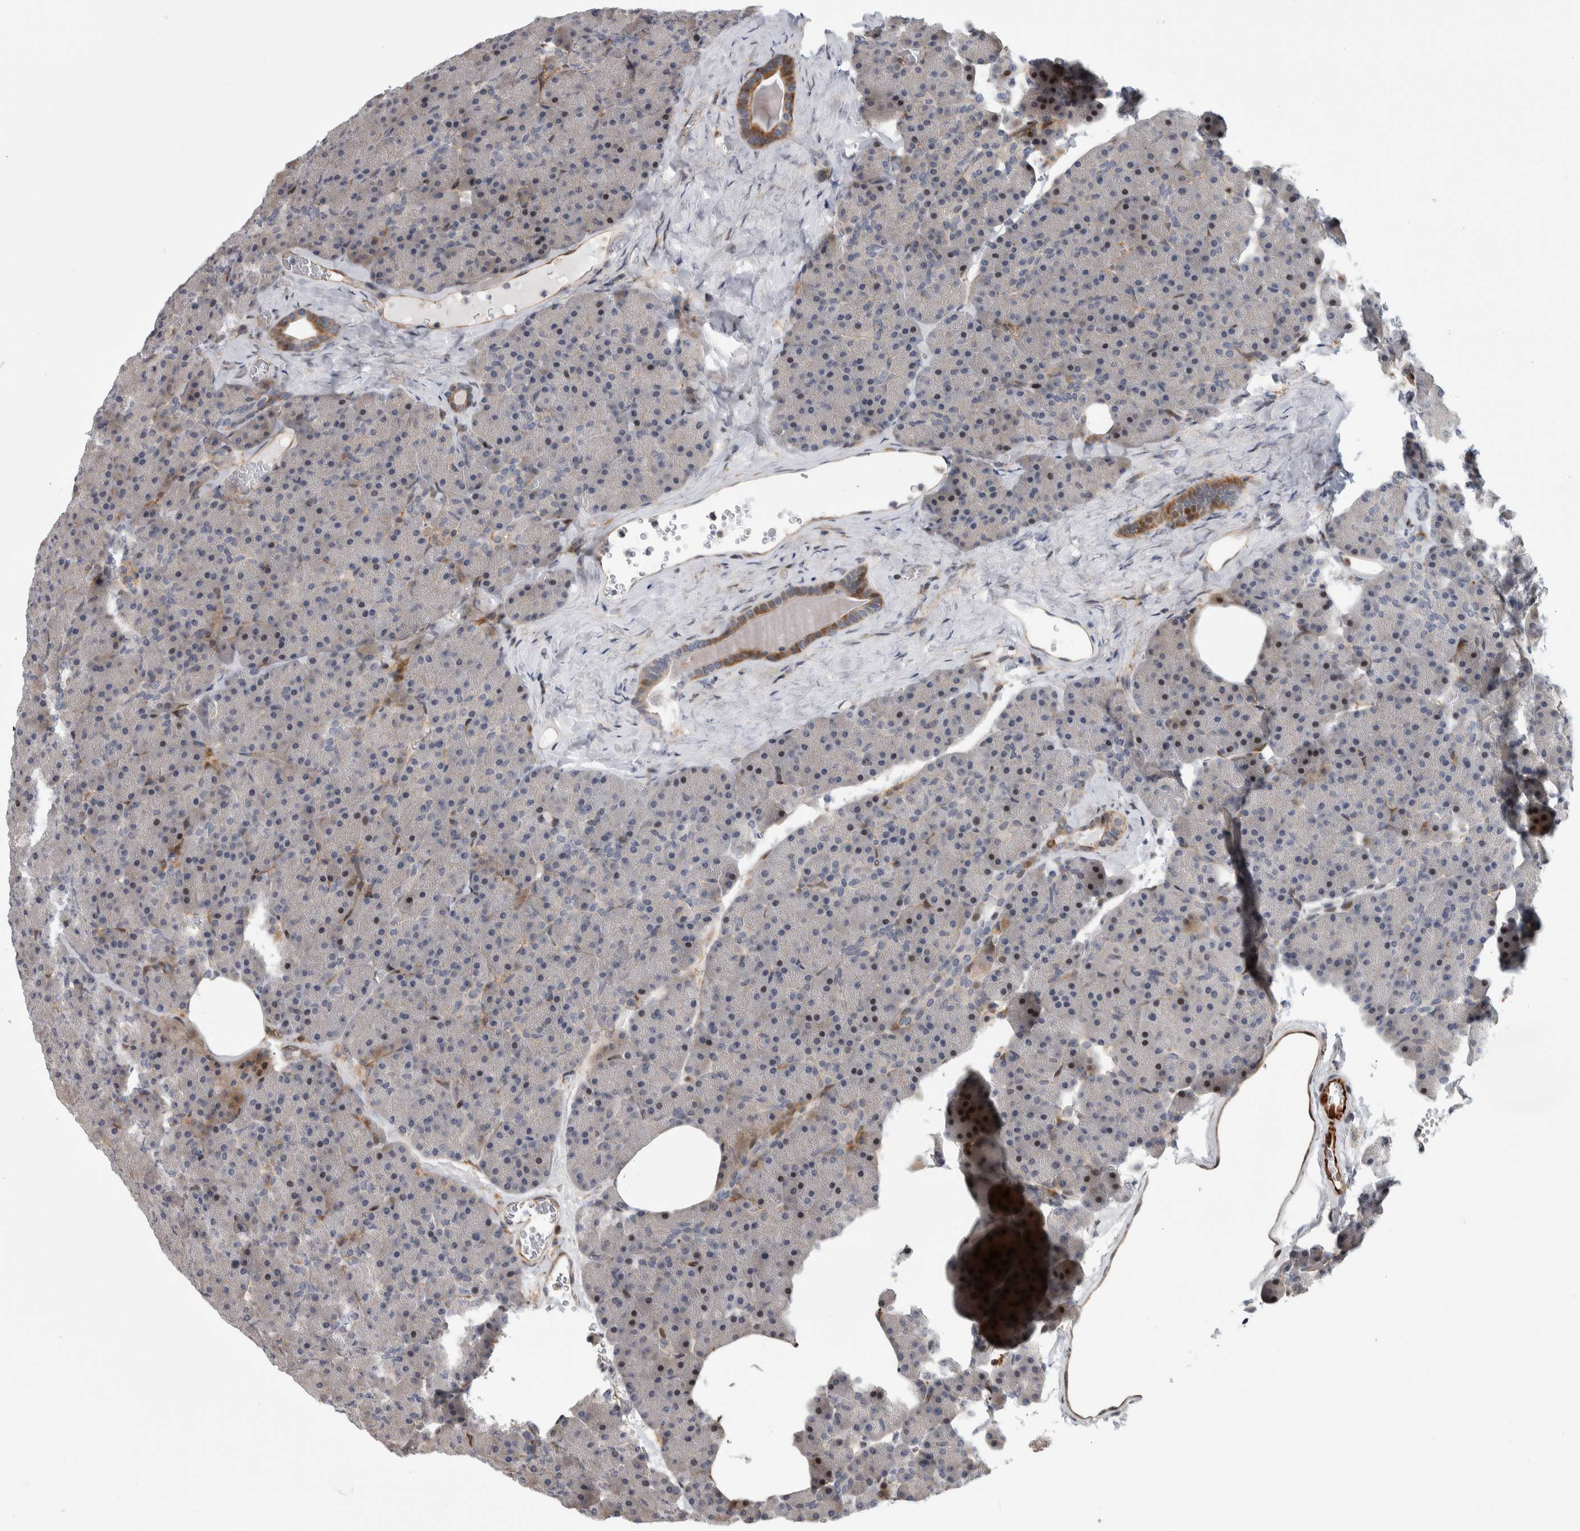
{"staining": {"intensity": "moderate", "quantity": "<25%", "location": "nuclear"}, "tissue": "pancreas", "cell_type": "Exocrine glandular cells", "image_type": "normal", "snomed": [{"axis": "morphology", "description": "Normal tissue, NOS"}, {"axis": "morphology", "description": "Carcinoid, malignant, NOS"}, {"axis": "topography", "description": "Pancreas"}], "caption": "A brown stain labels moderate nuclear expression of a protein in exocrine glandular cells of benign human pancreas.", "gene": "MSL1", "patient": {"sex": "female", "age": 35}}